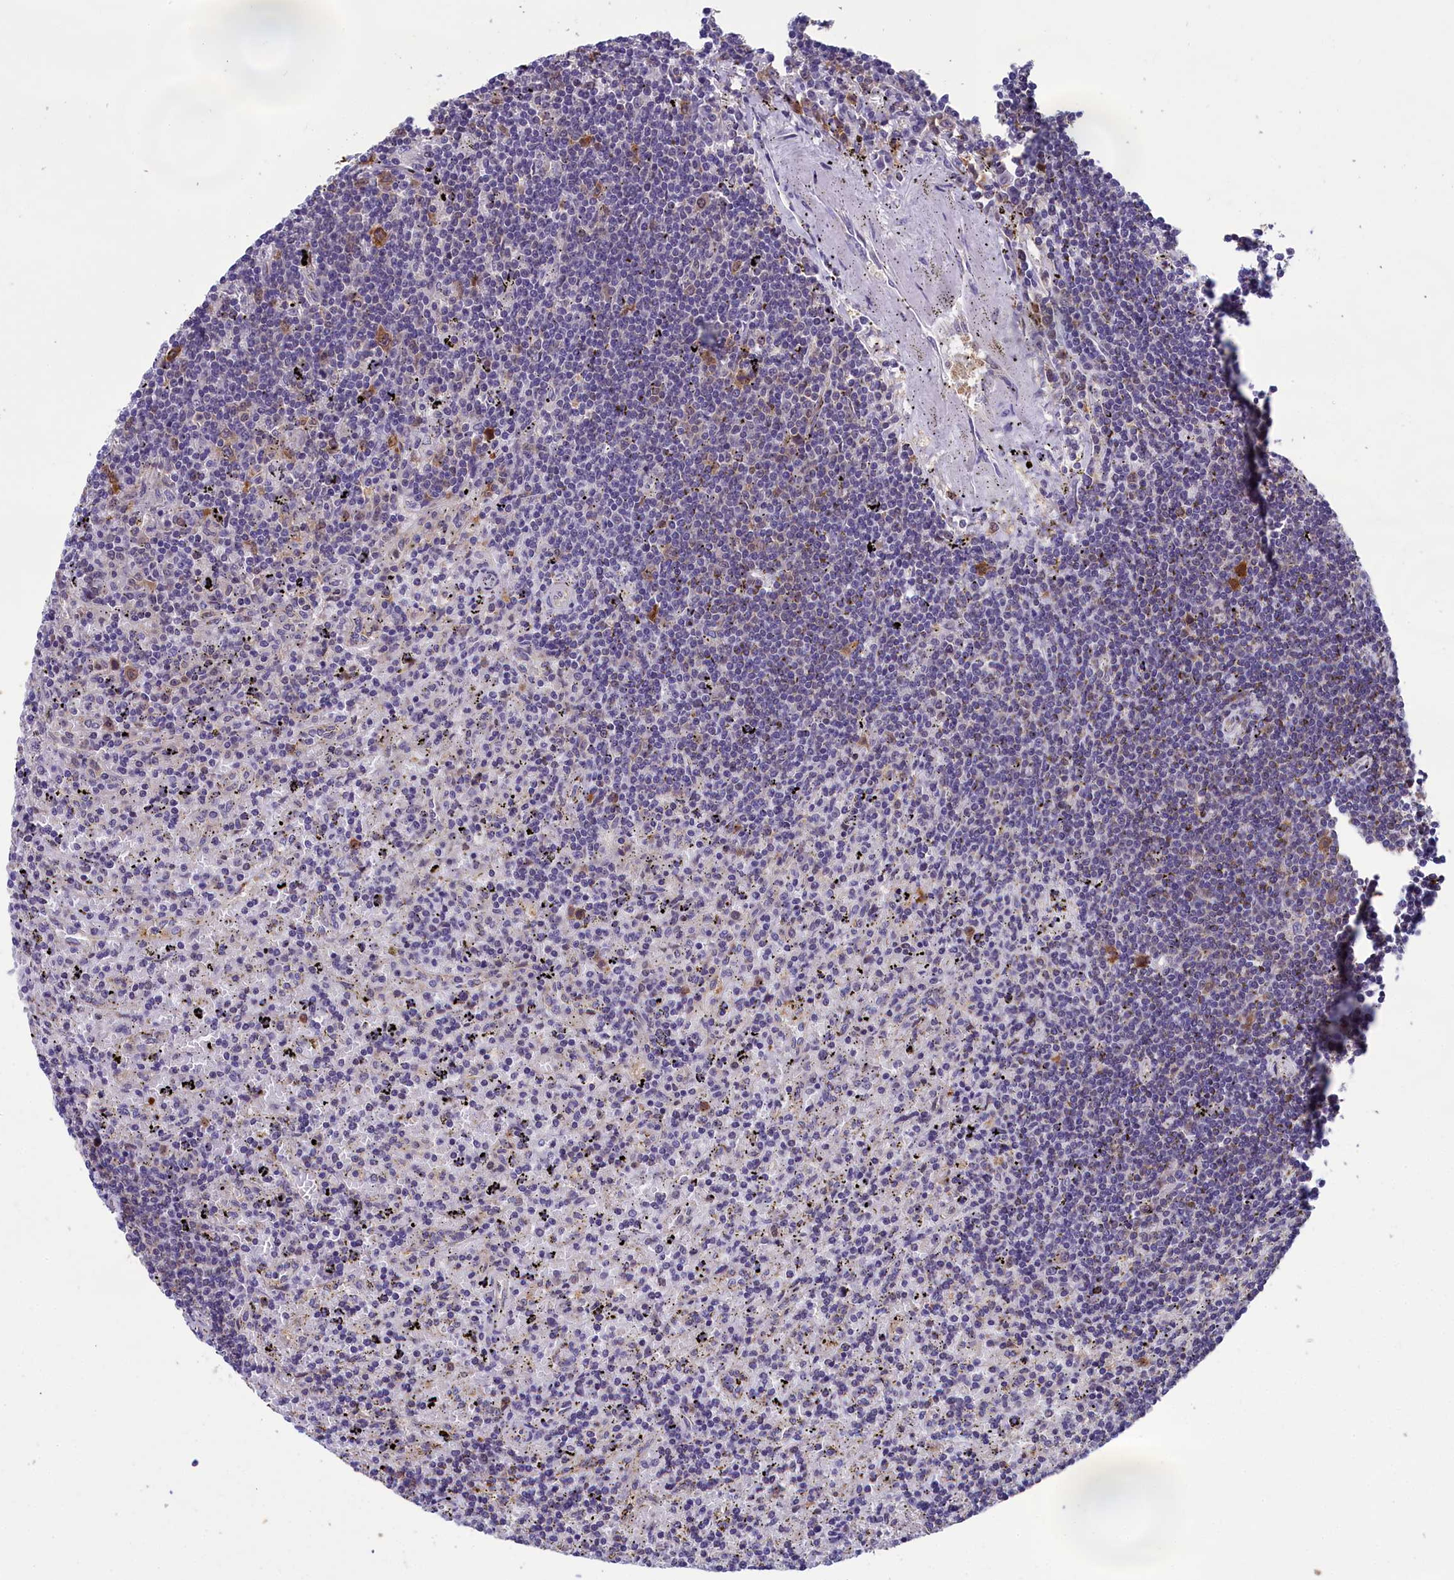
{"staining": {"intensity": "negative", "quantity": "none", "location": "none"}, "tissue": "lymphoma", "cell_type": "Tumor cells", "image_type": "cancer", "snomed": [{"axis": "morphology", "description": "Malignant lymphoma, non-Hodgkin's type, Low grade"}, {"axis": "topography", "description": "Spleen"}], "caption": "An immunohistochemistry histopathology image of lymphoma is shown. There is no staining in tumor cells of lymphoma.", "gene": "ABCC8", "patient": {"sex": "male", "age": 76}}